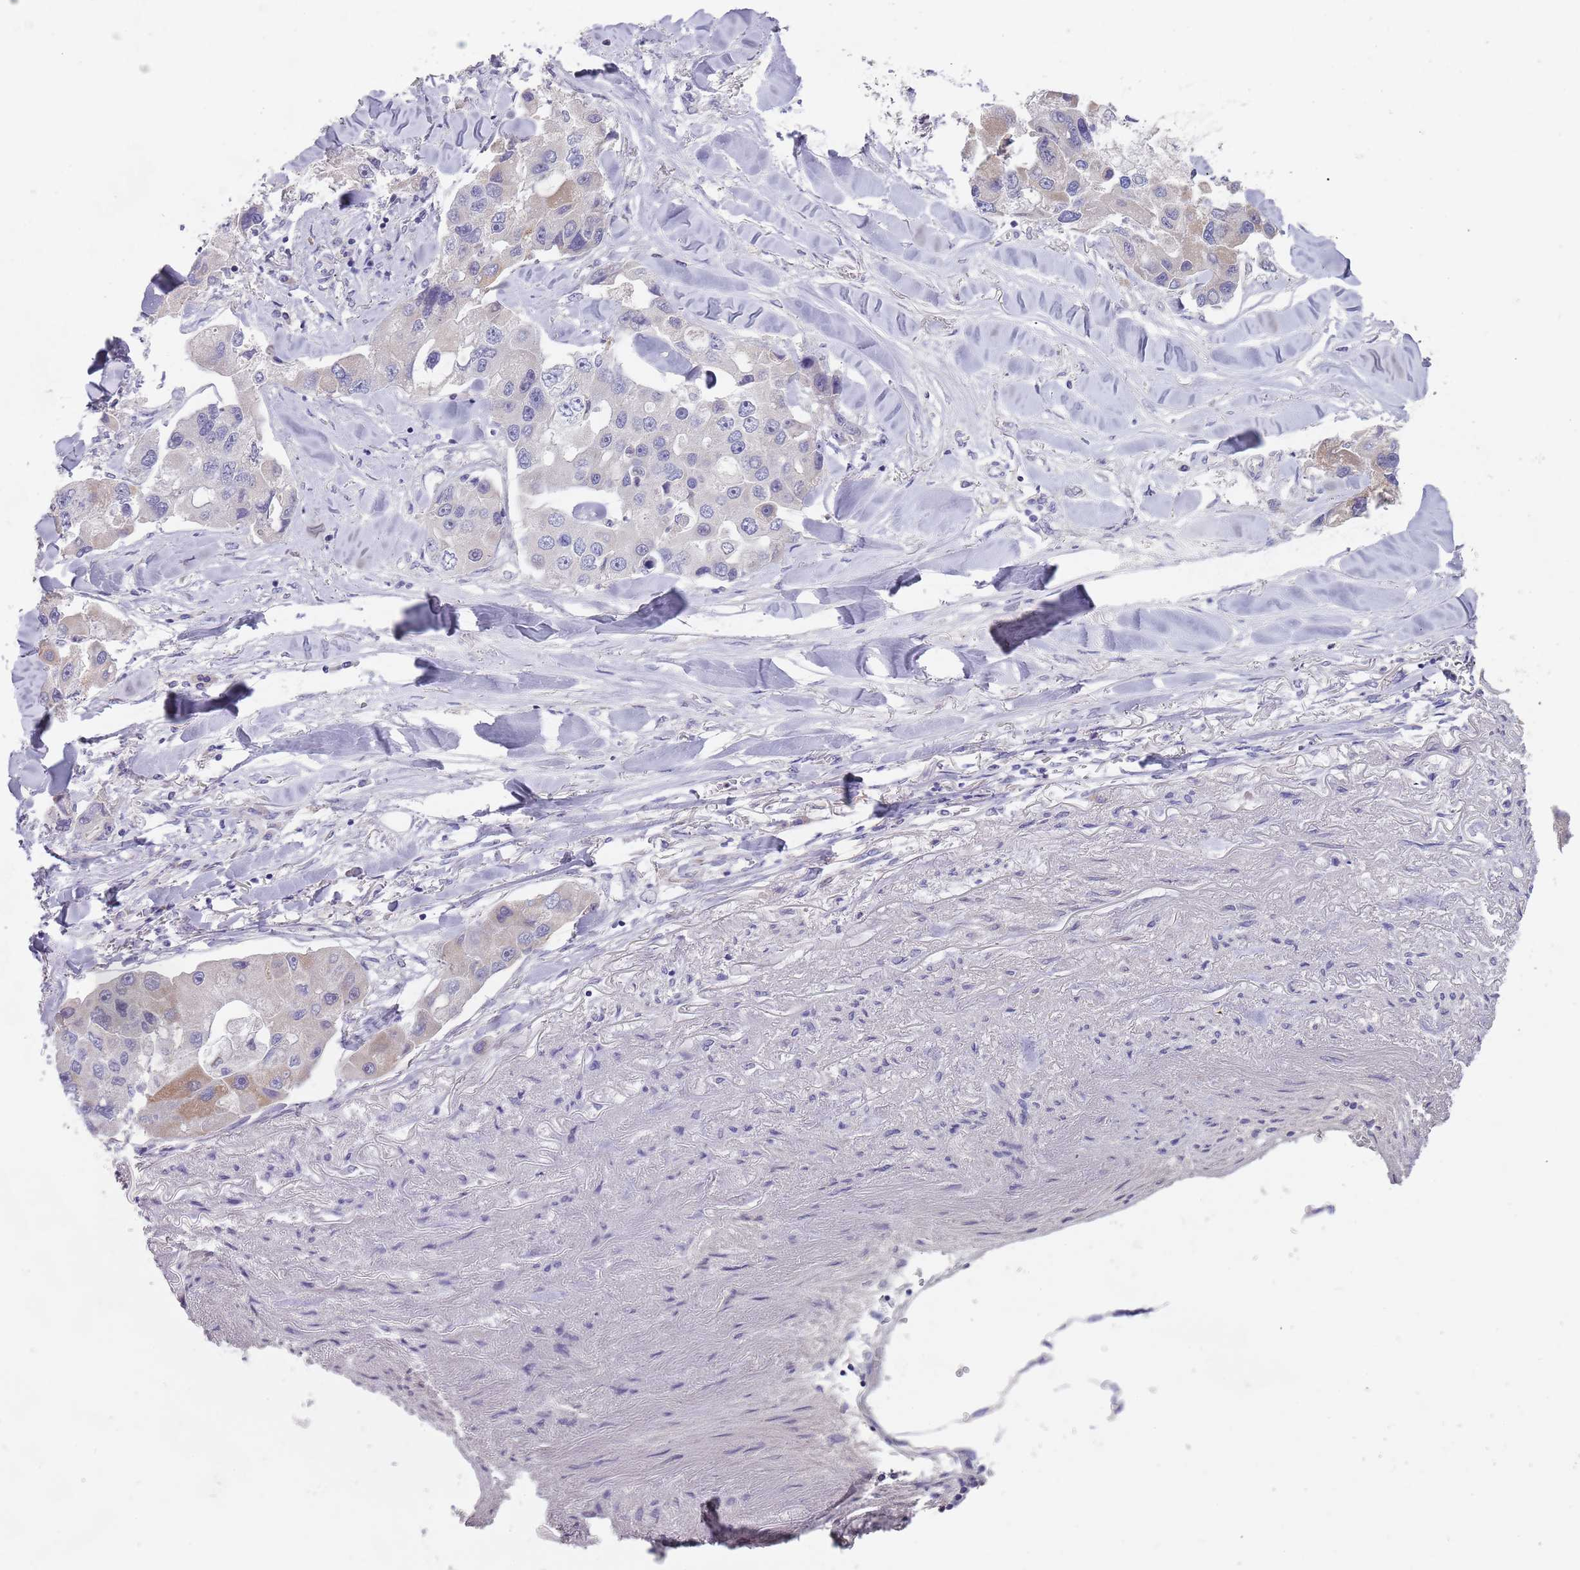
{"staining": {"intensity": "weak", "quantity": "<25%", "location": "cytoplasmic/membranous"}, "tissue": "lung cancer", "cell_type": "Tumor cells", "image_type": "cancer", "snomed": [{"axis": "morphology", "description": "Adenocarcinoma, NOS"}, {"axis": "topography", "description": "Lung"}], "caption": "DAB (3,3'-diaminobenzidine) immunohistochemical staining of human lung cancer (adenocarcinoma) shows no significant positivity in tumor cells.", "gene": "PRAC1", "patient": {"sex": "female", "age": 54}}